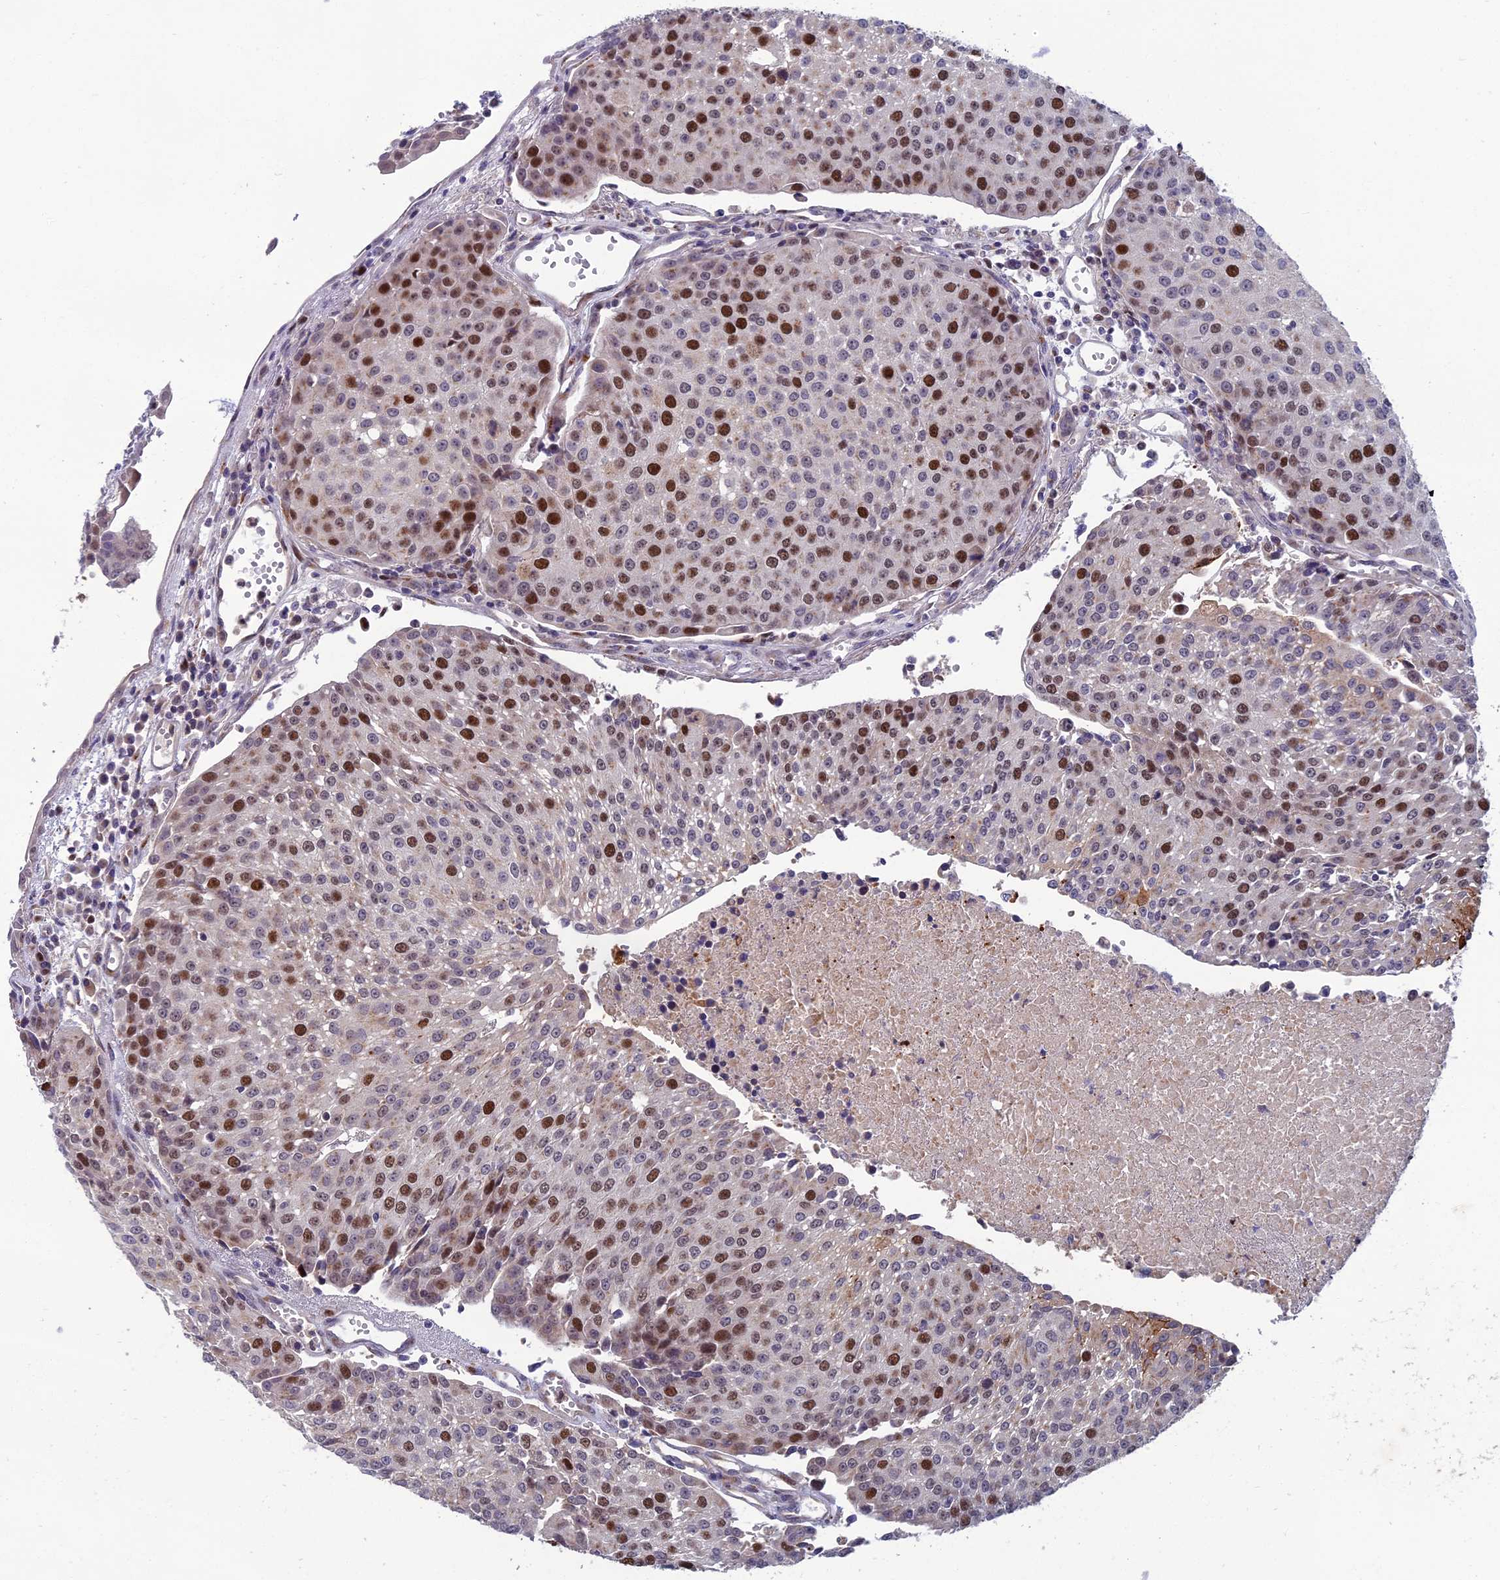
{"staining": {"intensity": "strong", "quantity": "25%-75%", "location": "nuclear"}, "tissue": "urothelial cancer", "cell_type": "Tumor cells", "image_type": "cancer", "snomed": [{"axis": "morphology", "description": "Urothelial carcinoma, High grade"}, {"axis": "topography", "description": "Urinary bladder"}], "caption": "The photomicrograph shows a brown stain indicating the presence of a protein in the nuclear of tumor cells in urothelial cancer.", "gene": "LIG1", "patient": {"sex": "female", "age": 85}}